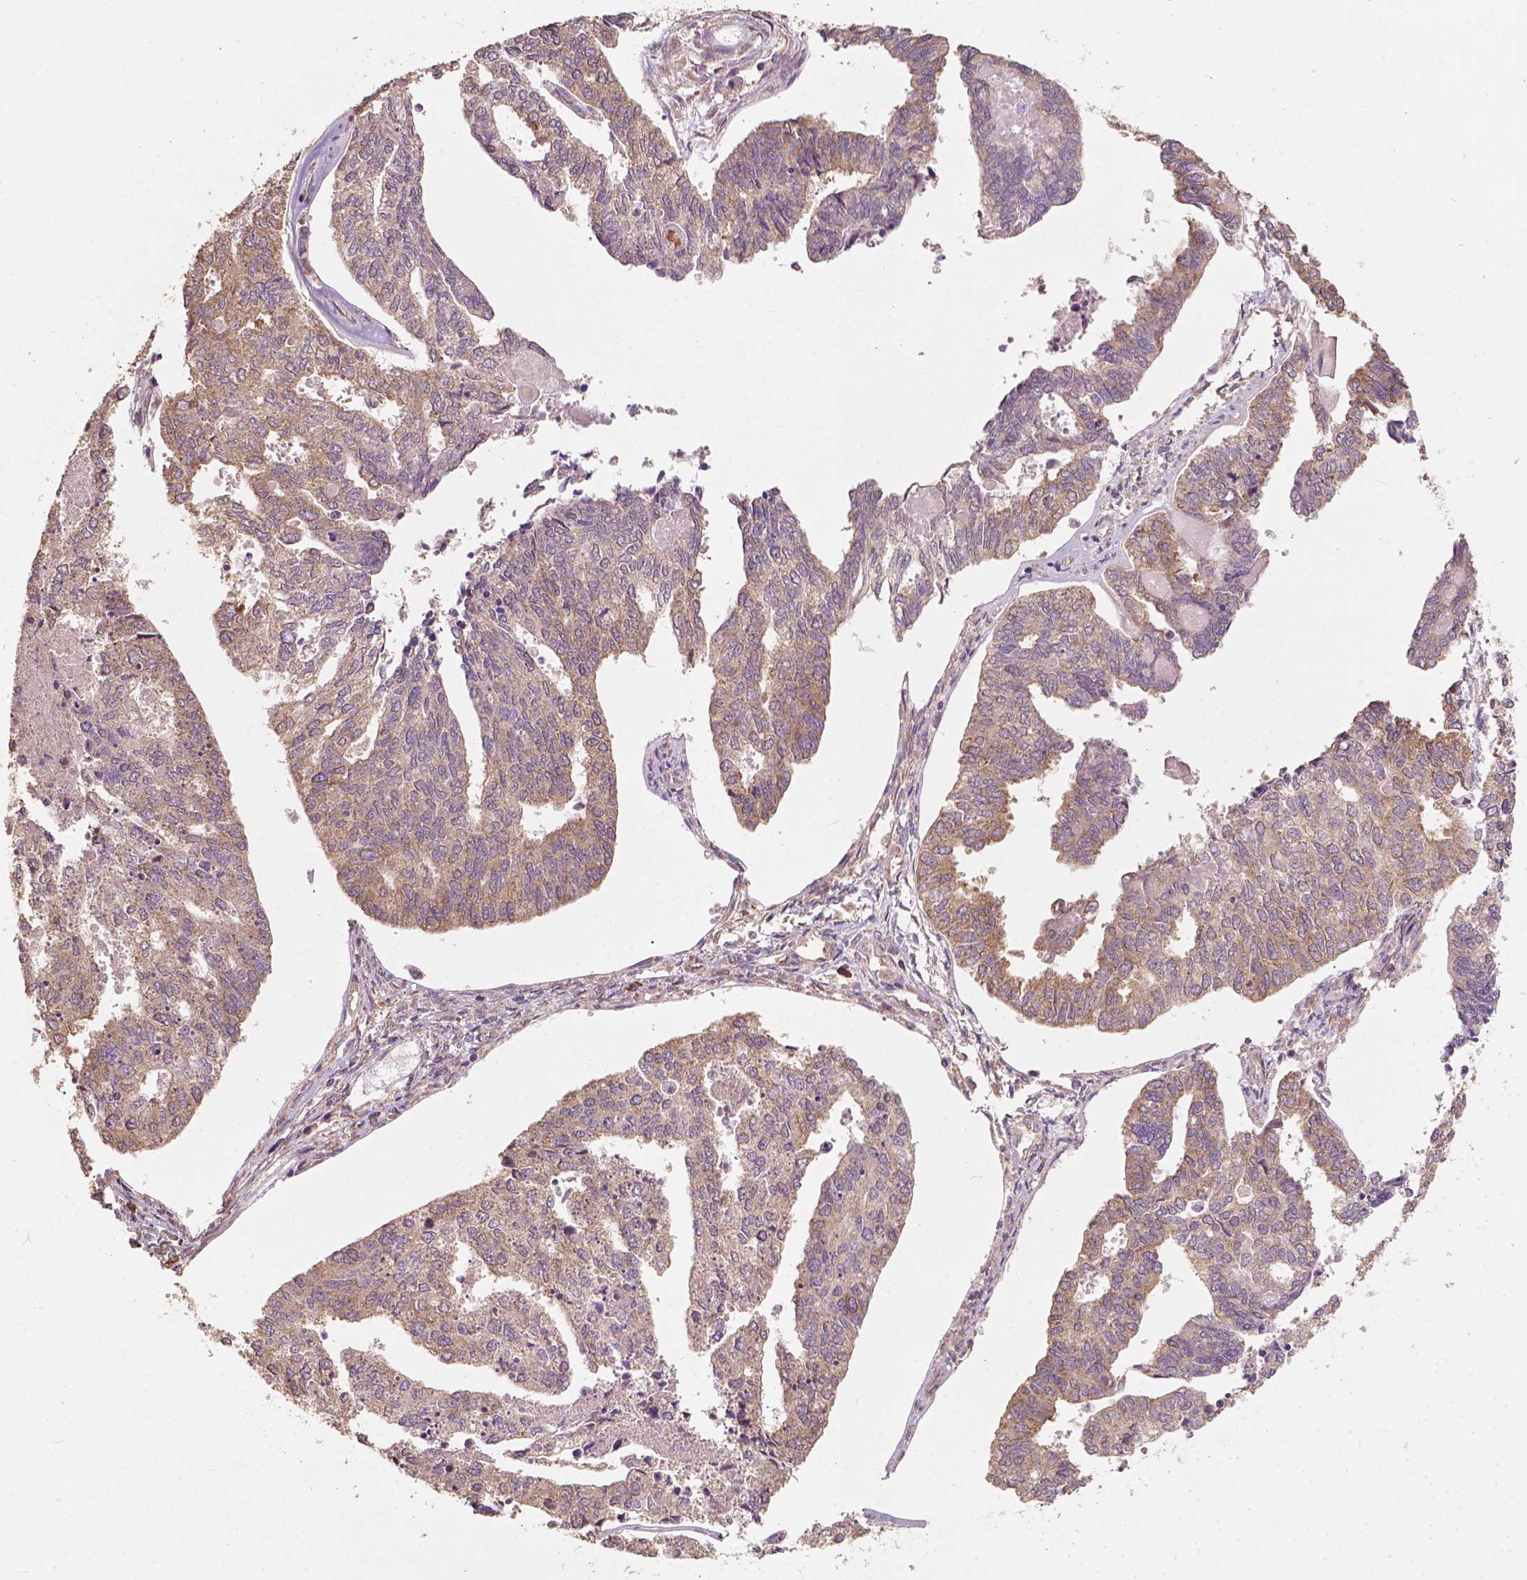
{"staining": {"intensity": "weak", "quantity": "25%-75%", "location": "cytoplasmic/membranous"}, "tissue": "endometrial cancer", "cell_type": "Tumor cells", "image_type": "cancer", "snomed": [{"axis": "morphology", "description": "Adenocarcinoma, NOS"}, {"axis": "topography", "description": "Endometrium"}], "caption": "Immunohistochemical staining of endometrial adenocarcinoma displays weak cytoplasmic/membranous protein expression in about 25%-75% of tumor cells.", "gene": "G3BP1", "patient": {"sex": "female", "age": 73}}